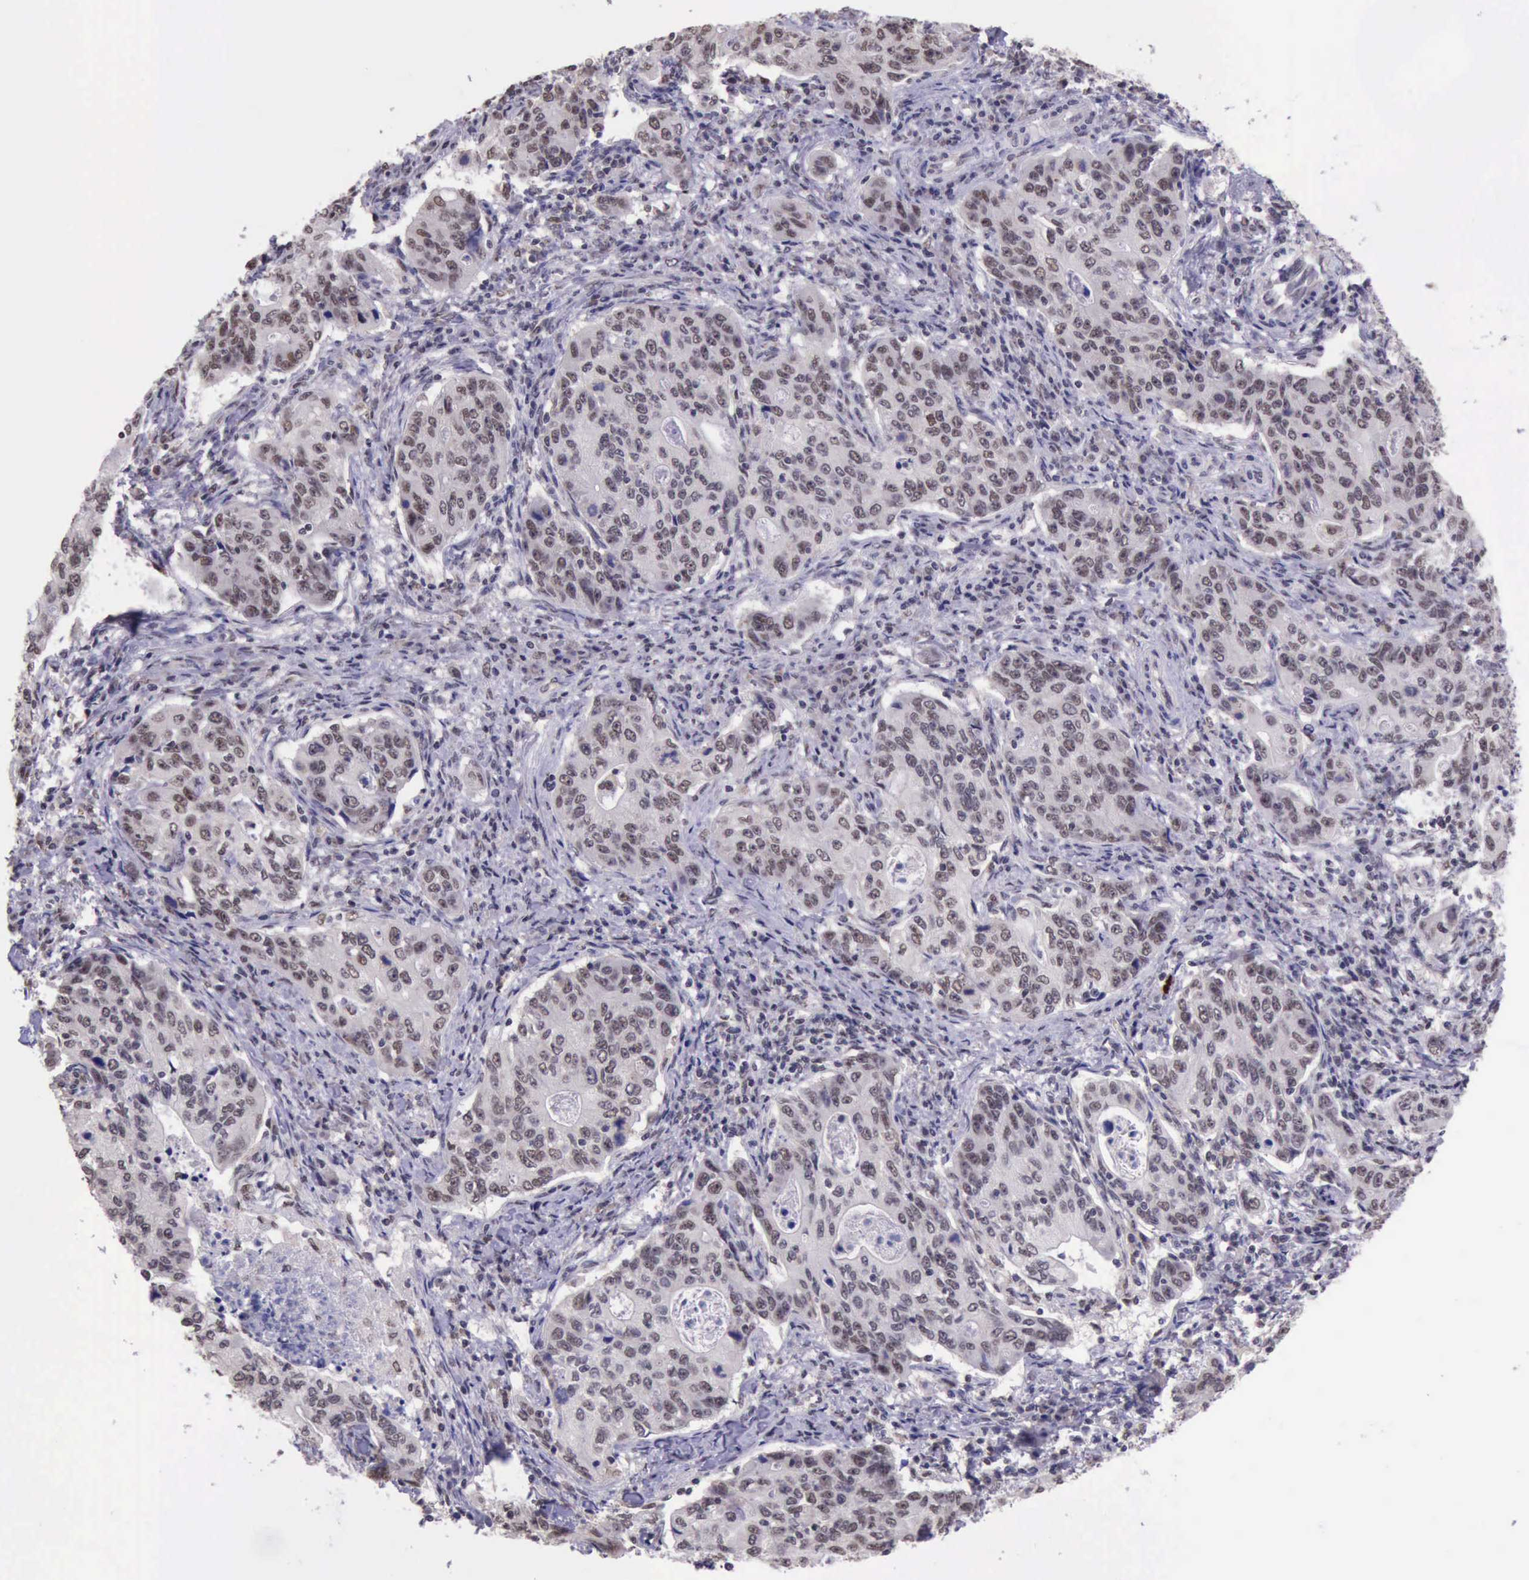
{"staining": {"intensity": "moderate", "quantity": ">75%", "location": "nuclear"}, "tissue": "stomach cancer", "cell_type": "Tumor cells", "image_type": "cancer", "snomed": [{"axis": "morphology", "description": "Adenocarcinoma, NOS"}, {"axis": "topography", "description": "Esophagus"}, {"axis": "topography", "description": "Stomach"}], "caption": "The image demonstrates staining of adenocarcinoma (stomach), revealing moderate nuclear protein staining (brown color) within tumor cells.", "gene": "PRPF39", "patient": {"sex": "male", "age": 74}}